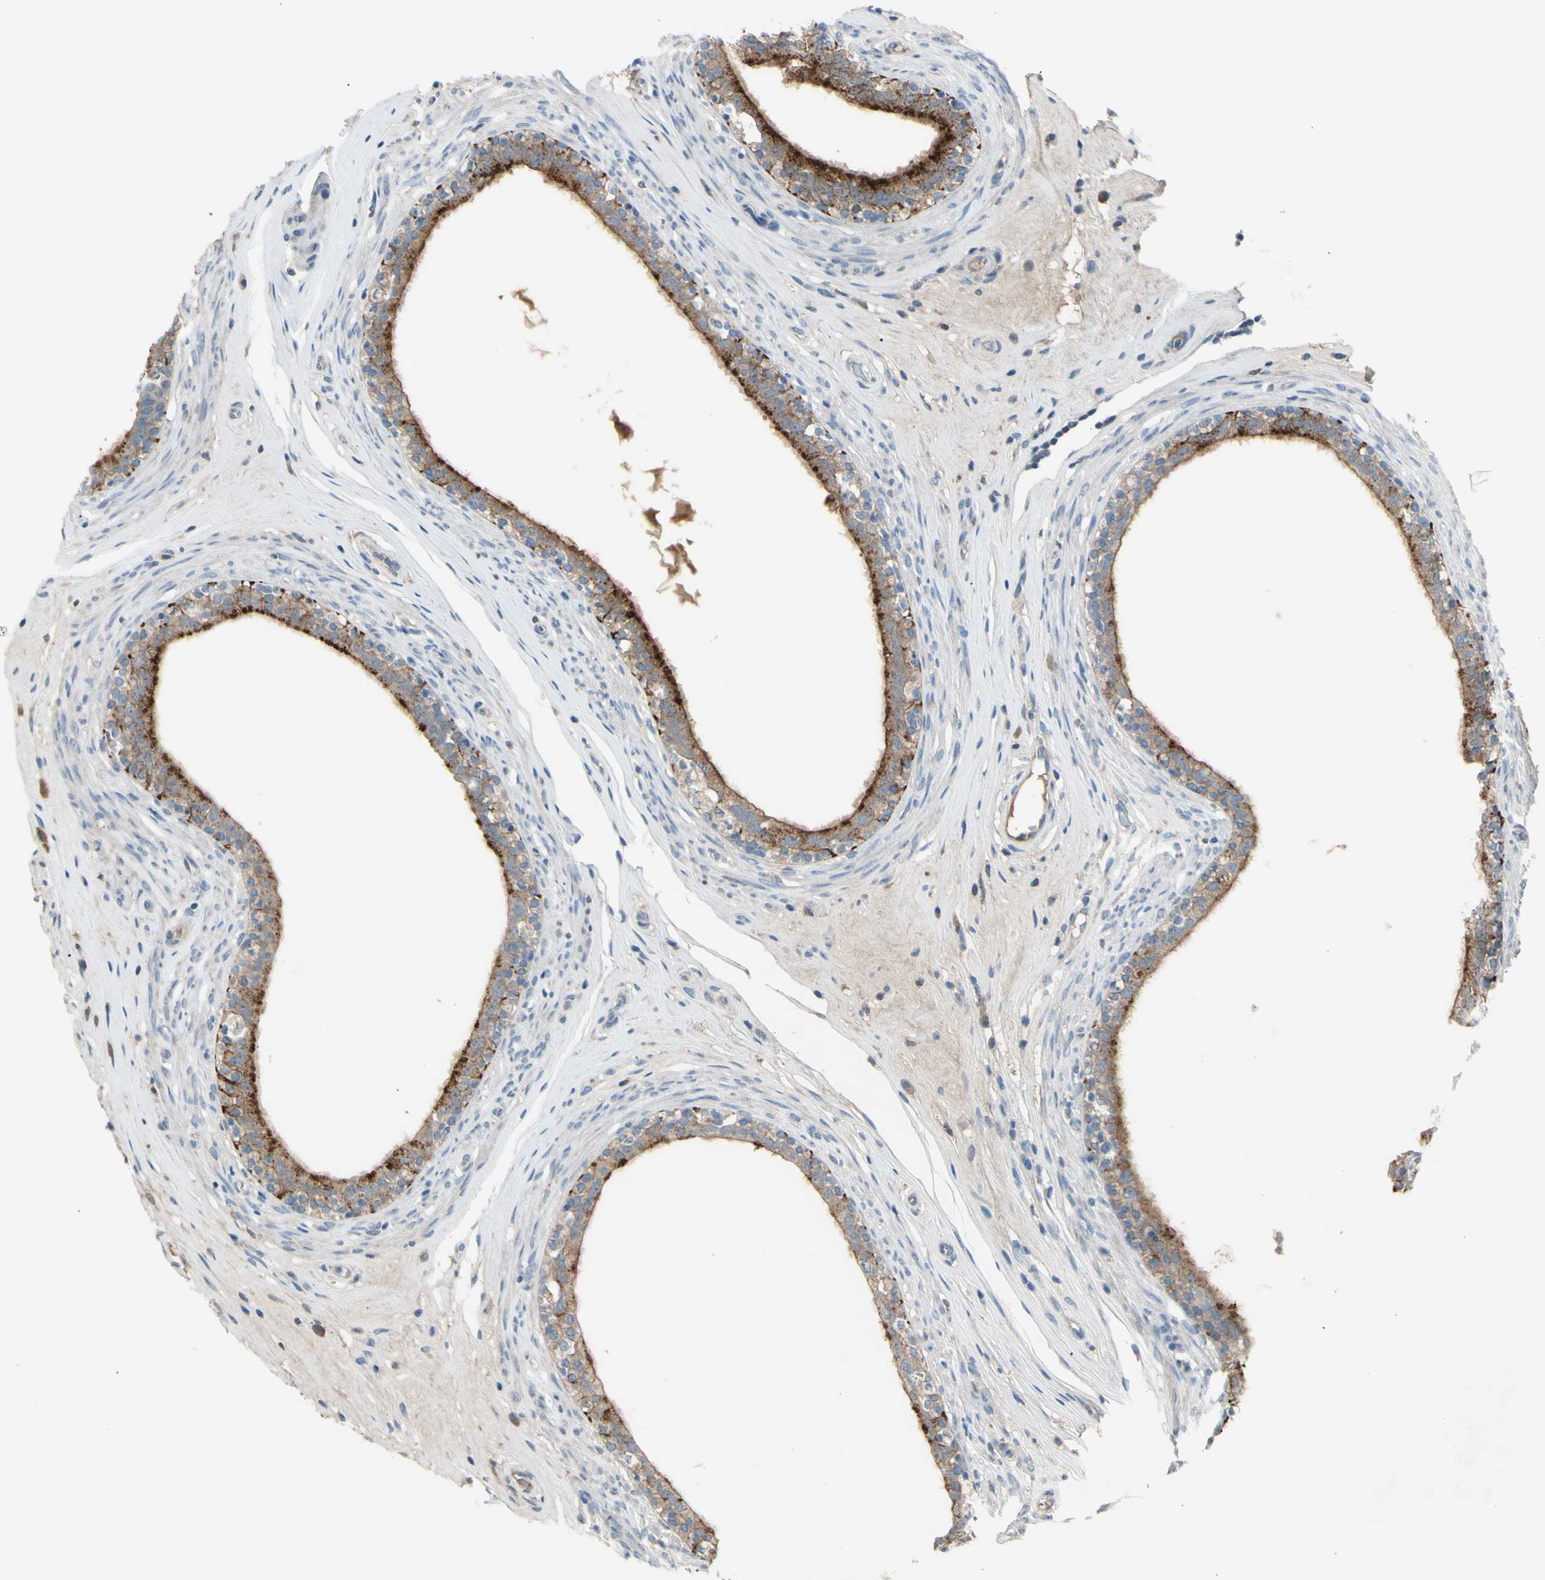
{"staining": {"intensity": "strong", "quantity": ">75%", "location": "cytoplasmic/membranous"}, "tissue": "epididymis", "cell_type": "Glandular cells", "image_type": "normal", "snomed": [{"axis": "morphology", "description": "Normal tissue, NOS"}, {"axis": "morphology", "description": "Inflammation, NOS"}, {"axis": "topography", "description": "Epididymis"}], "caption": "Immunohistochemistry (DAB) staining of benign epididymis demonstrates strong cytoplasmic/membranous protein expression in about >75% of glandular cells. (brown staining indicates protein expression, while blue staining denotes nuclei).", "gene": "ATRN", "patient": {"sex": "male", "age": 84}}